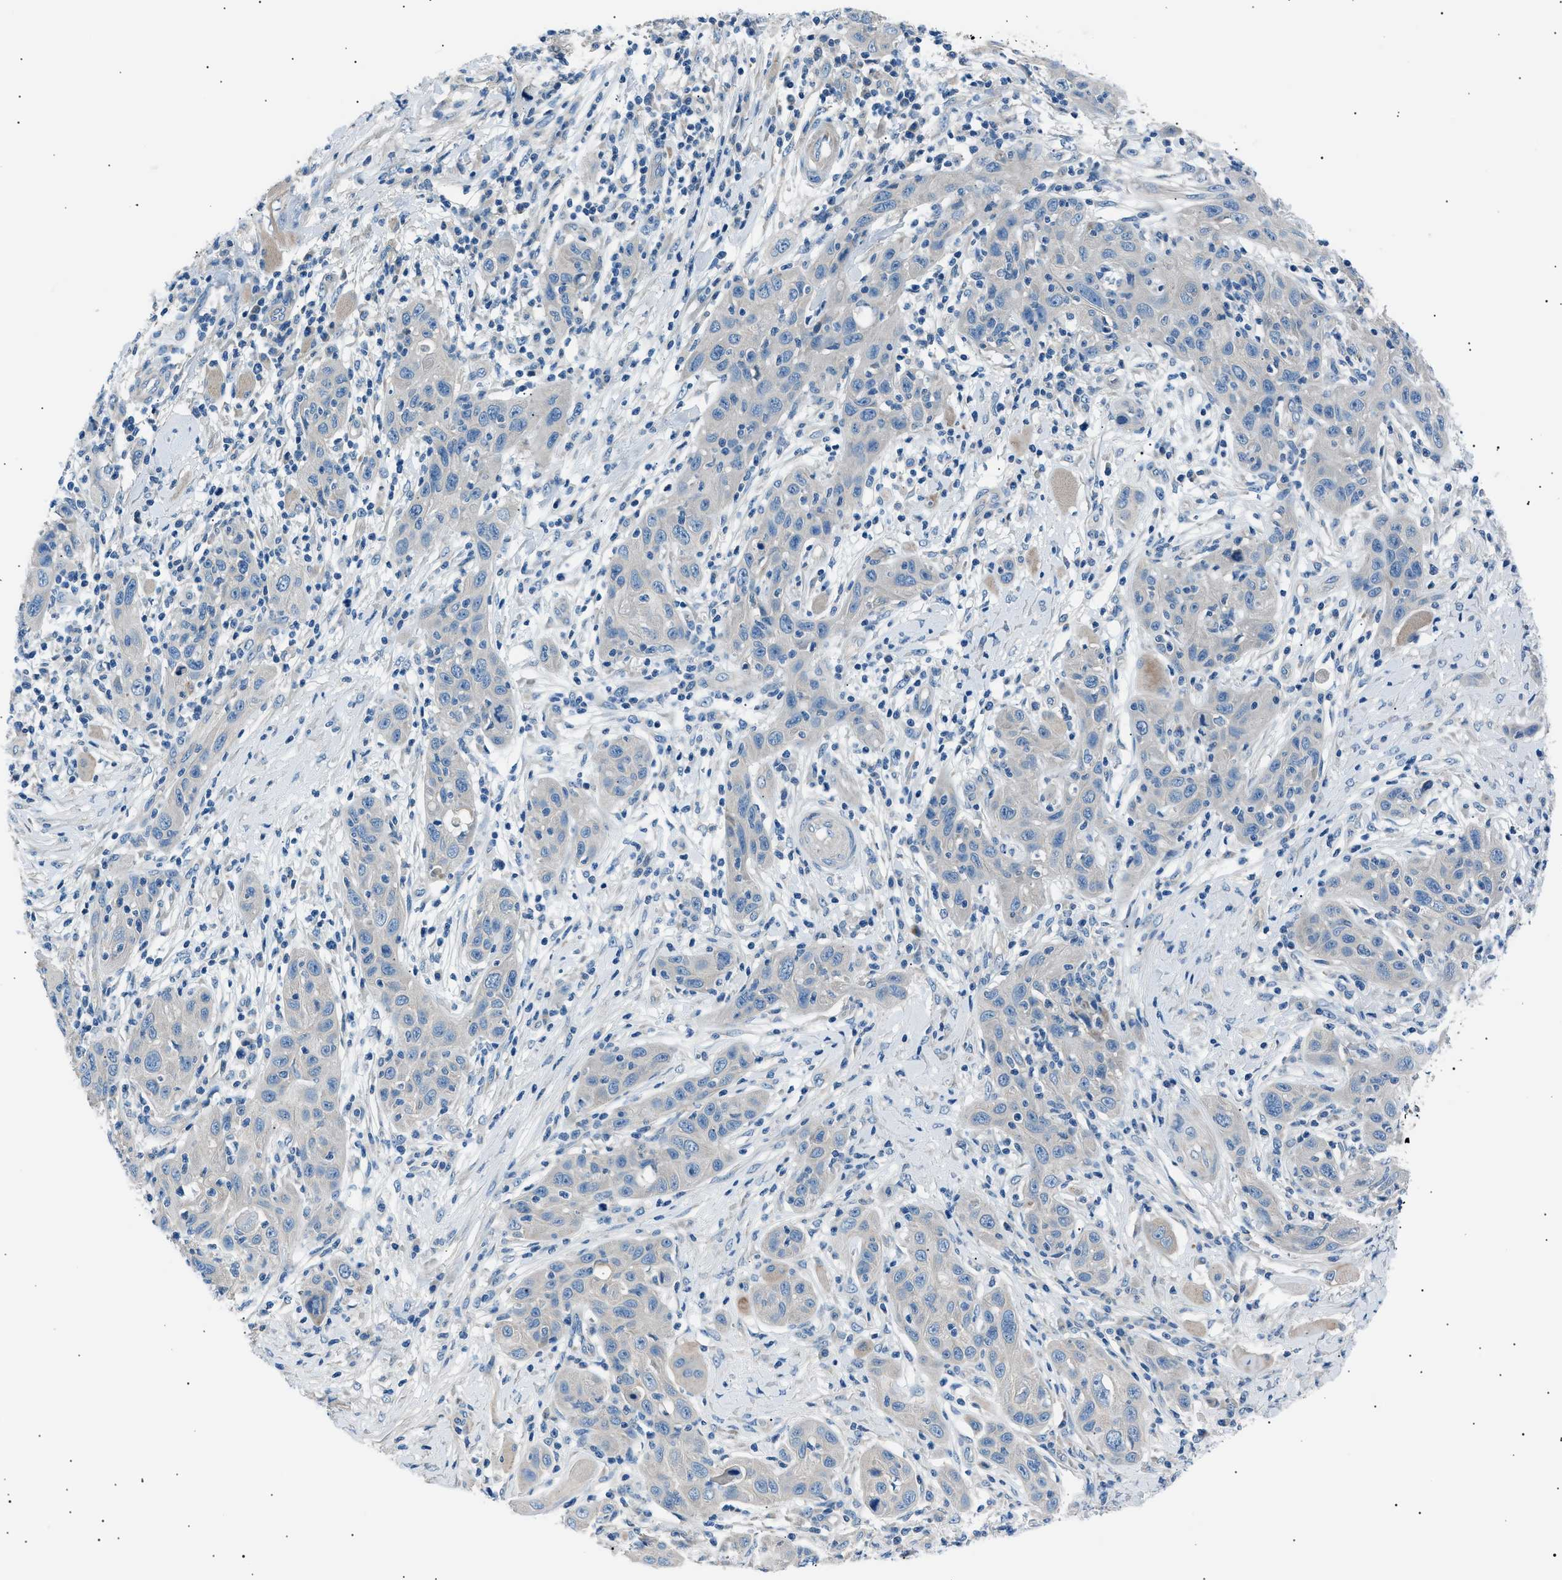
{"staining": {"intensity": "negative", "quantity": "none", "location": "none"}, "tissue": "skin cancer", "cell_type": "Tumor cells", "image_type": "cancer", "snomed": [{"axis": "morphology", "description": "Squamous cell carcinoma, NOS"}, {"axis": "topography", "description": "Skin"}], "caption": "Human skin cancer (squamous cell carcinoma) stained for a protein using immunohistochemistry (IHC) displays no positivity in tumor cells.", "gene": "LRRC37B", "patient": {"sex": "female", "age": 88}}